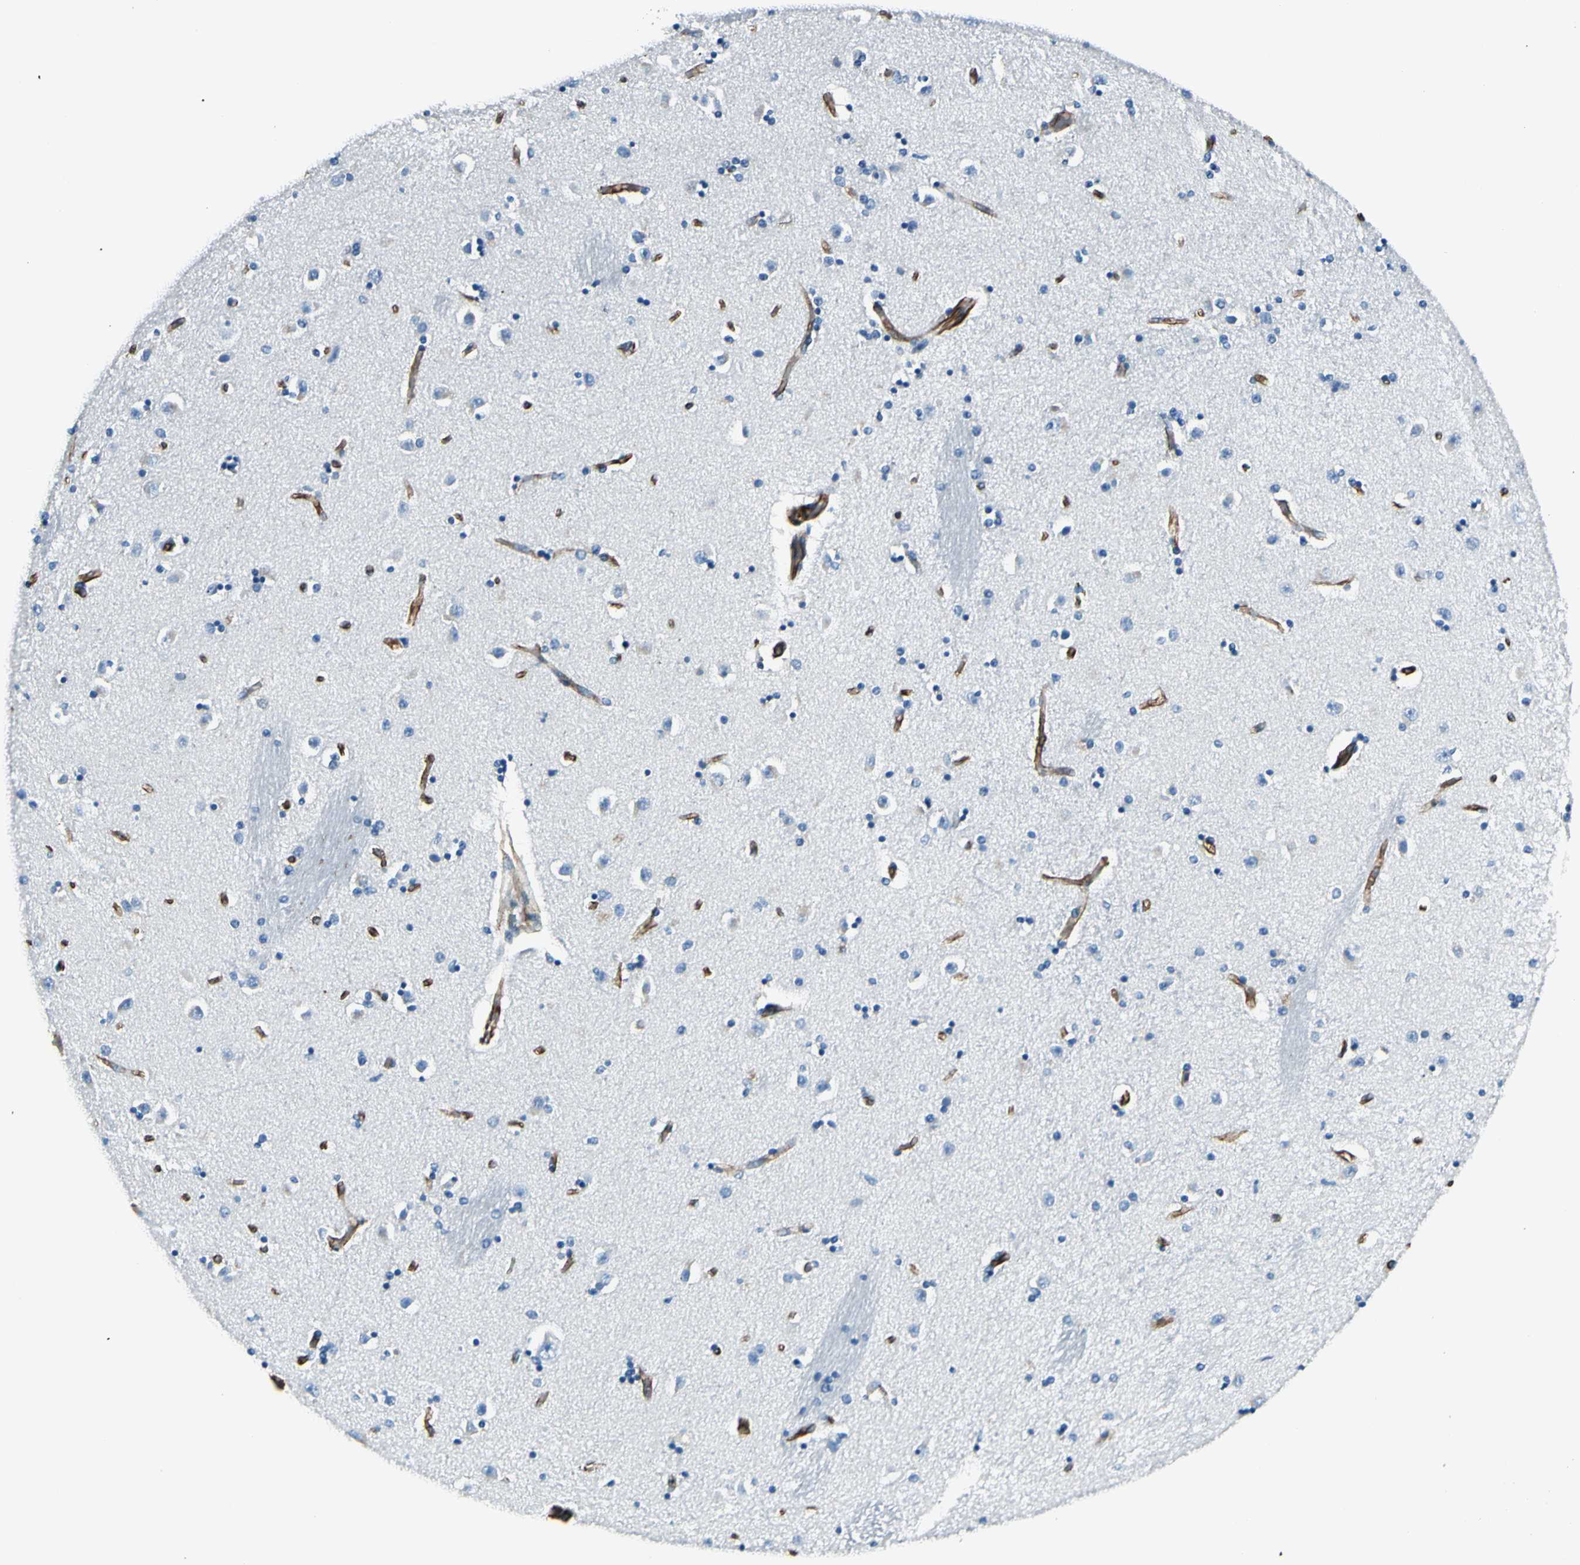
{"staining": {"intensity": "negative", "quantity": "none", "location": "none"}, "tissue": "caudate", "cell_type": "Glial cells", "image_type": "normal", "snomed": [{"axis": "morphology", "description": "Normal tissue, NOS"}, {"axis": "topography", "description": "Lateral ventricle wall"}], "caption": "IHC photomicrograph of normal caudate: human caudate stained with DAB displays no significant protein positivity in glial cells. Brightfield microscopy of immunohistochemistry (IHC) stained with DAB (3,3'-diaminobenzidine) (brown) and hematoxylin (blue), captured at high magnification.", "gene": "PTH2R", "patient": {"sex": "female", "age": 54}}